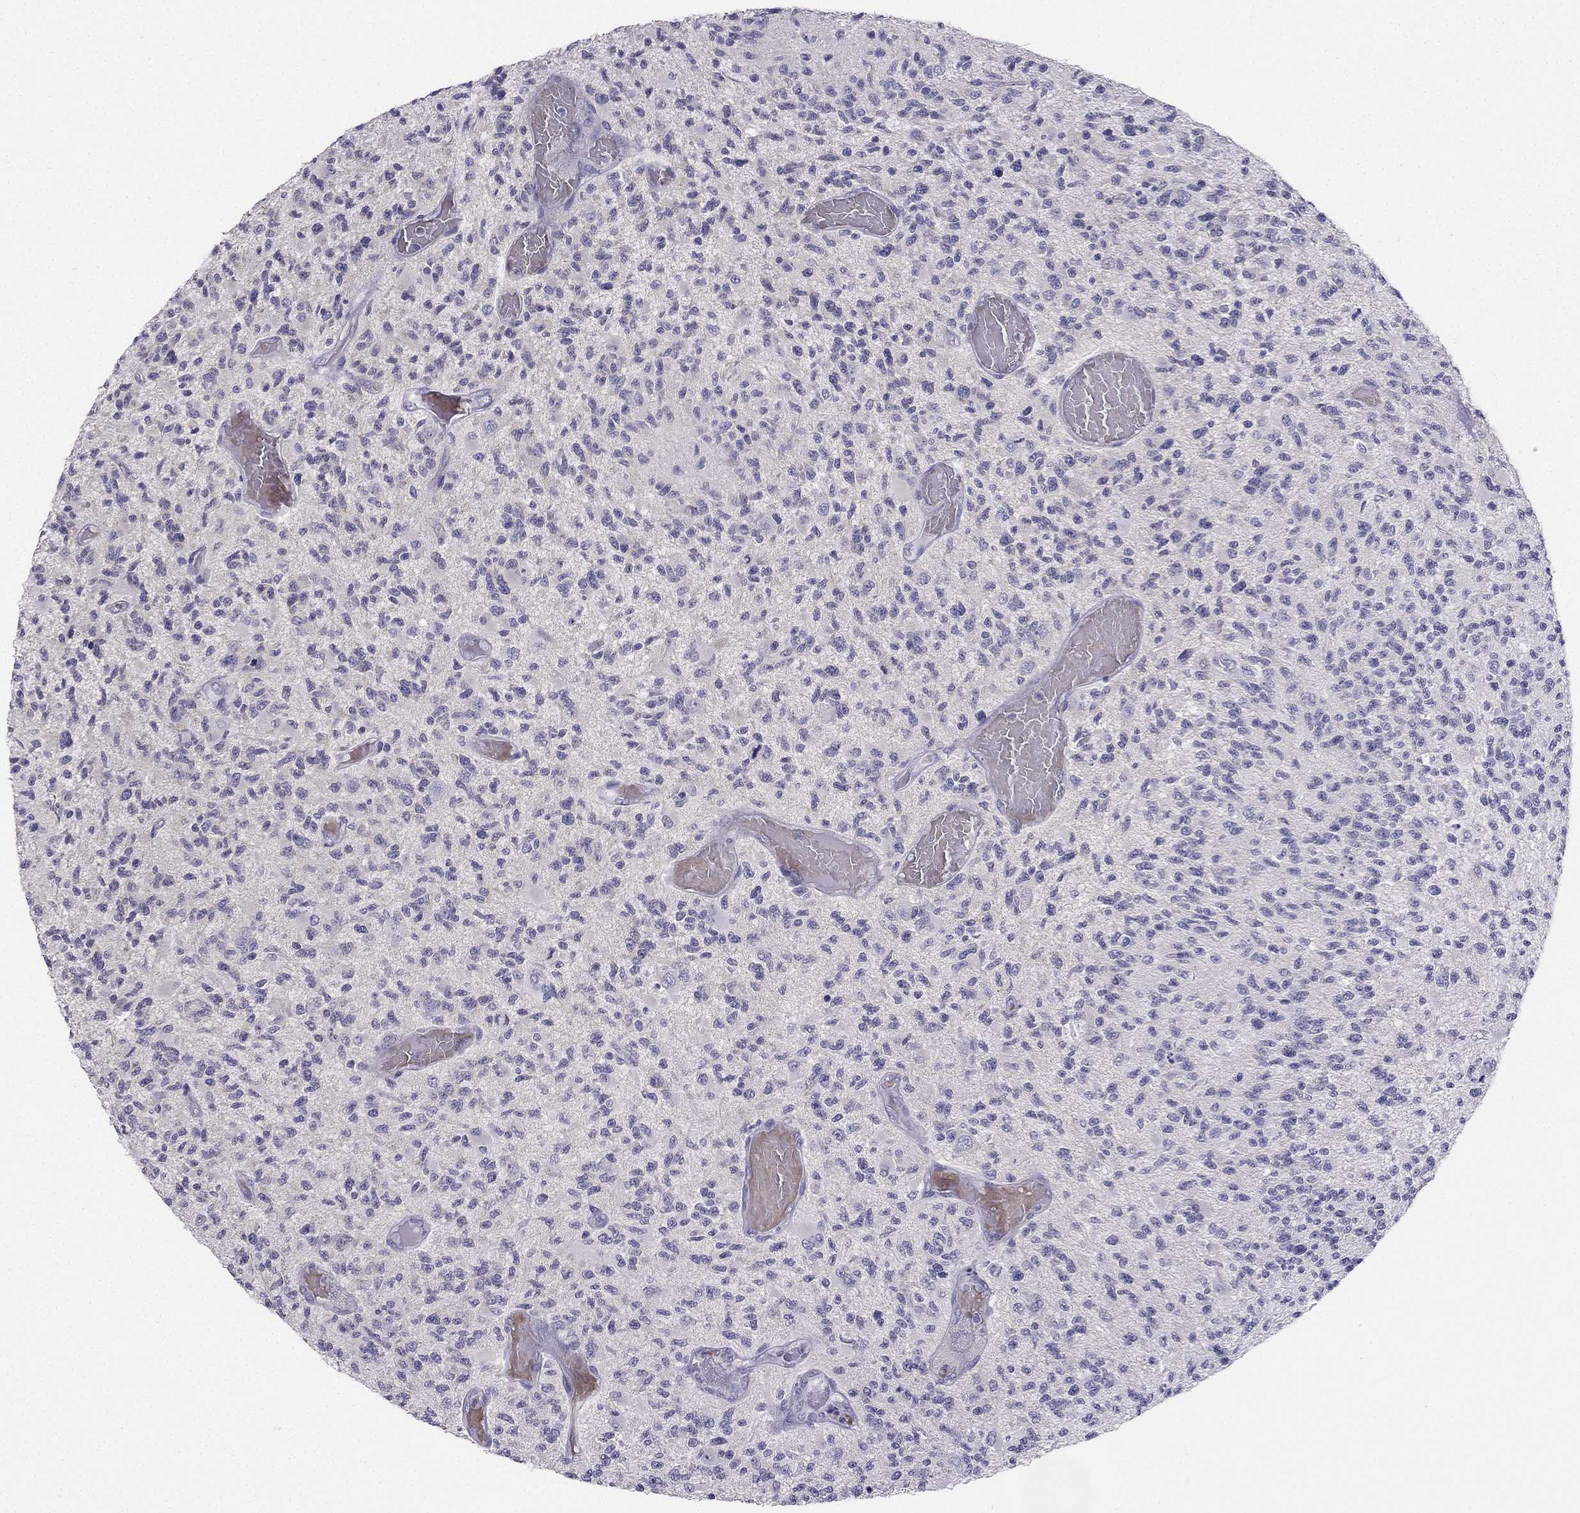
{"staining": {"intensity": "negative", "quantity": "none", "location": "none"}, "tissue": "glioma", "cell_type": "Tumor cells", "image_type": "cancer", "snomed": [{"axis": "morphology", "description": "Glioma, malignant, High grade"}, {"axis": "topography", "description": "Brain"}], "caption": "The immunohistochemistry micrograph has no significant expression in tumor cells of glioma tissue. The staining was performed using DAB to visualize the protein expression in brown, while the nuclei were stained in blue with hematoxylin (Magnification: 20x).", "gene": "RSPH14", "patient": {"sex": "female", "age": 63}}